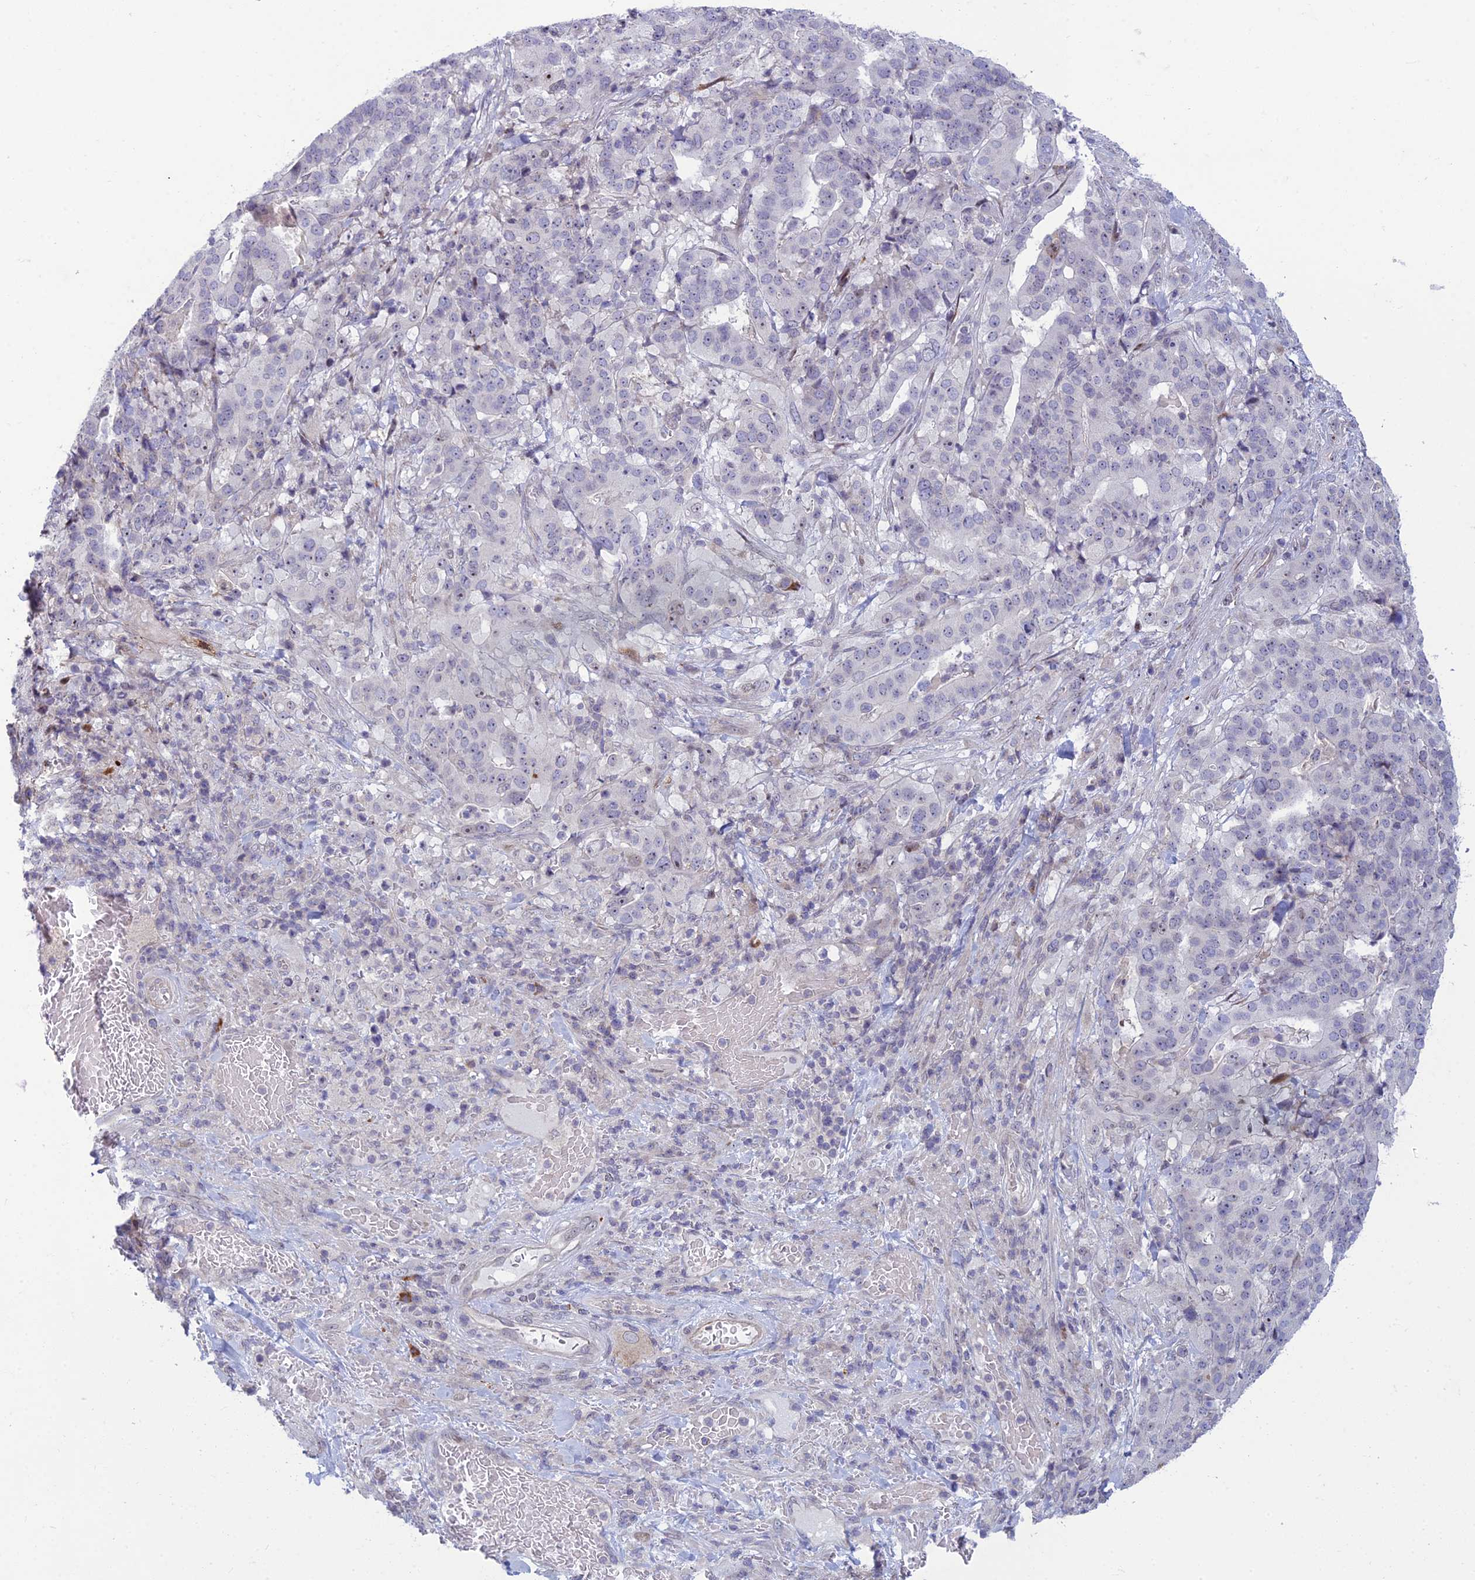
{"staining": {"intensity": "negative", "quantity": "none", "location": "none"}, "tissue": "stomach cancer", "cell_type": "Tumor cells", "image_type": "cancer", "snomed": [{"axis": "morphology", "description": "Adenocarcinoma, NOS"}, {"axis": "topography", "description": "Stomach"}], "caption": "Immunohistochemistry histopathology image of neoplastic tissue: human adenocarcinoma (stomach) stained with DAB (3,3'-diaminobenzidine) exhibits no significant protein staining in tumor cells. Brightfield microscopy of immunohistochemistry (IHC) stained with DAB (3,3'-diaminobenzidine) (brown) and hematoxylin (blue), captured at high magnification.", "gene": "DTX2", "patient": {"sex": "male", "age": 48}}